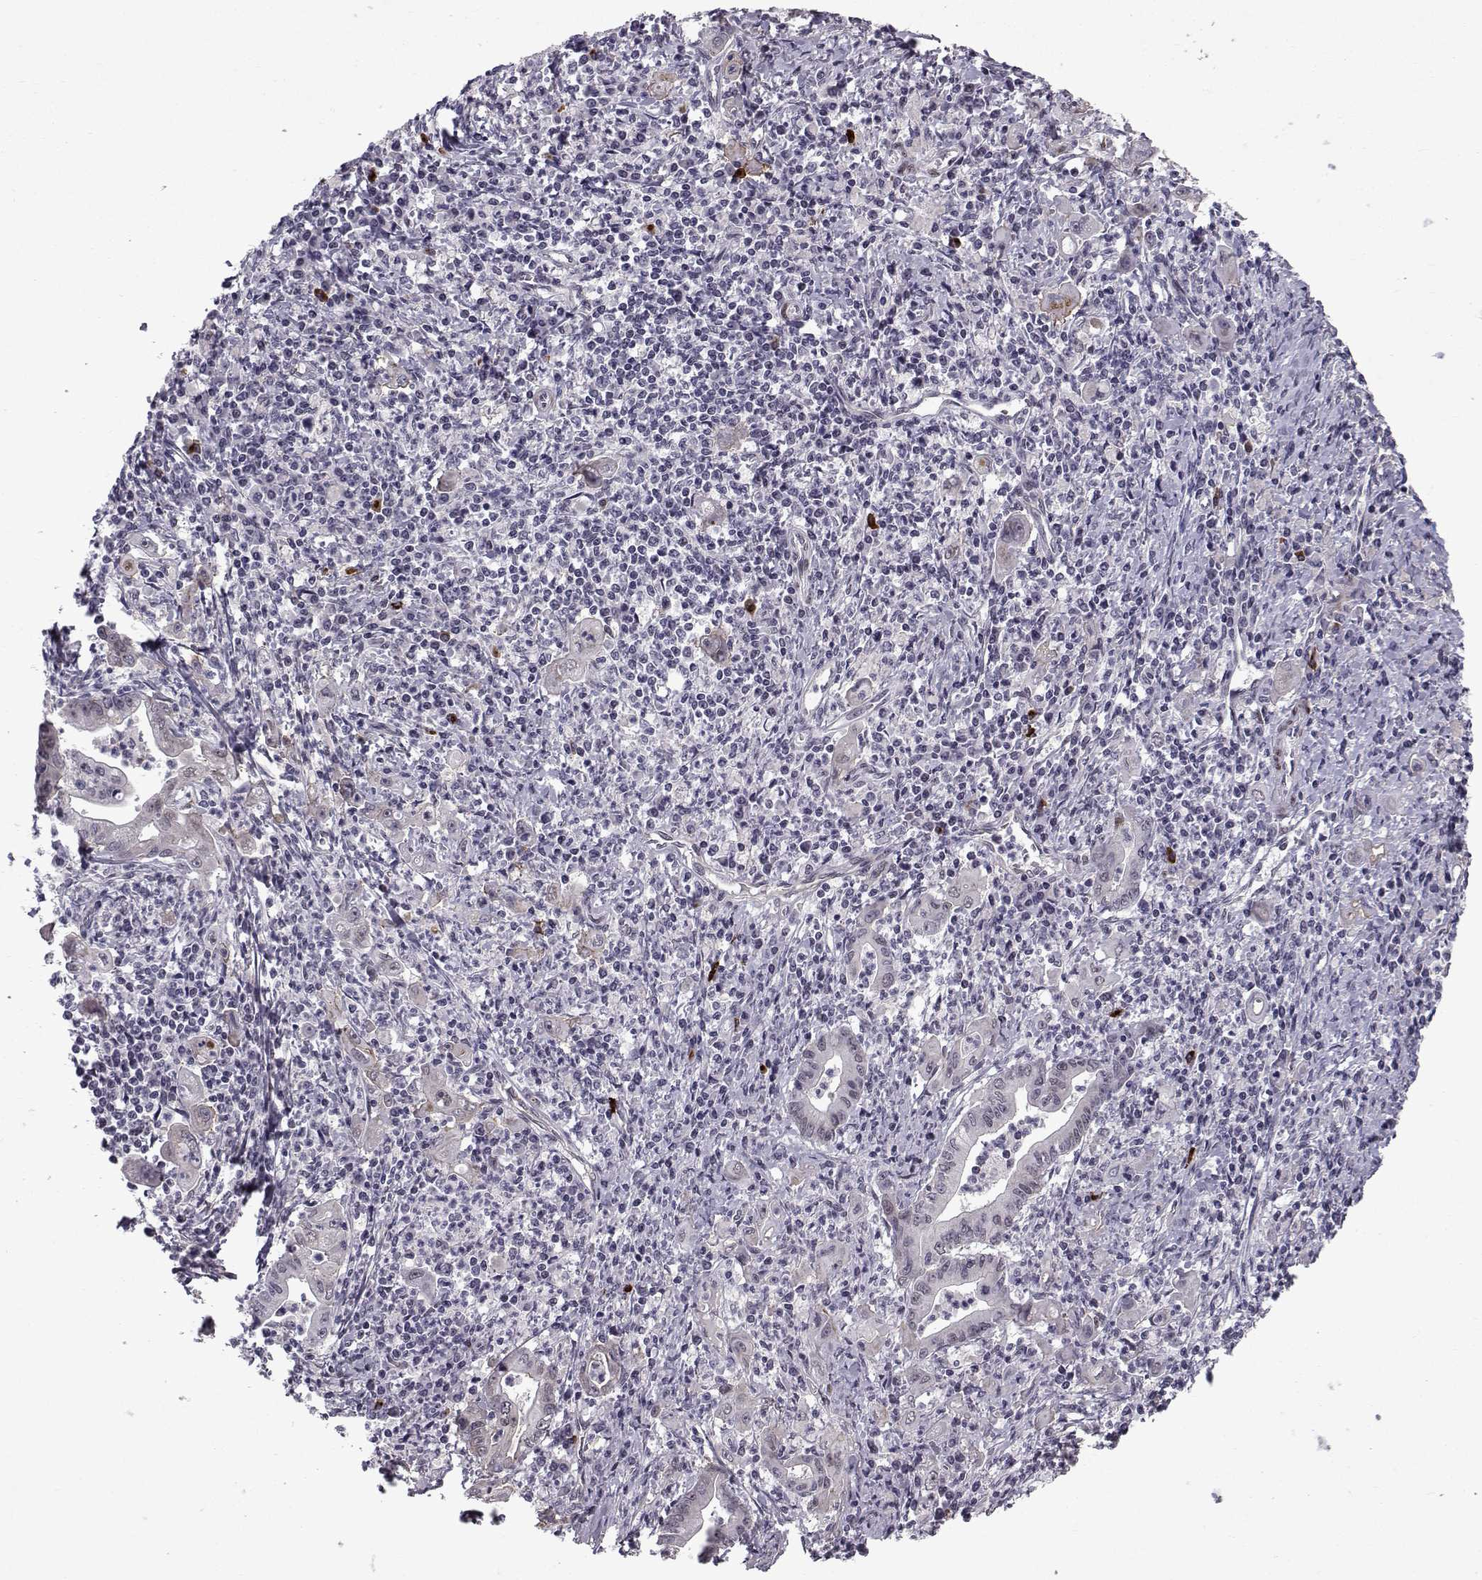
{"staining": {"intensity": "negative", "quantity": "none", "location": "none"}, "tissue": "stomach cancer", "cell_type": "Tumor cells", "image_type": "cancer", "snomed": [{"axis": "morphology", "description": "Adenocarcinoma, NOS"}, {"axis": "topography", "description": "Stomach, upper"}], "caption": "There is no significant positivity in tumor cells of stomach cancer (adenocarcinoma).", "gene": "RBM24", "patient": {"sex": "female", "age": 79}}